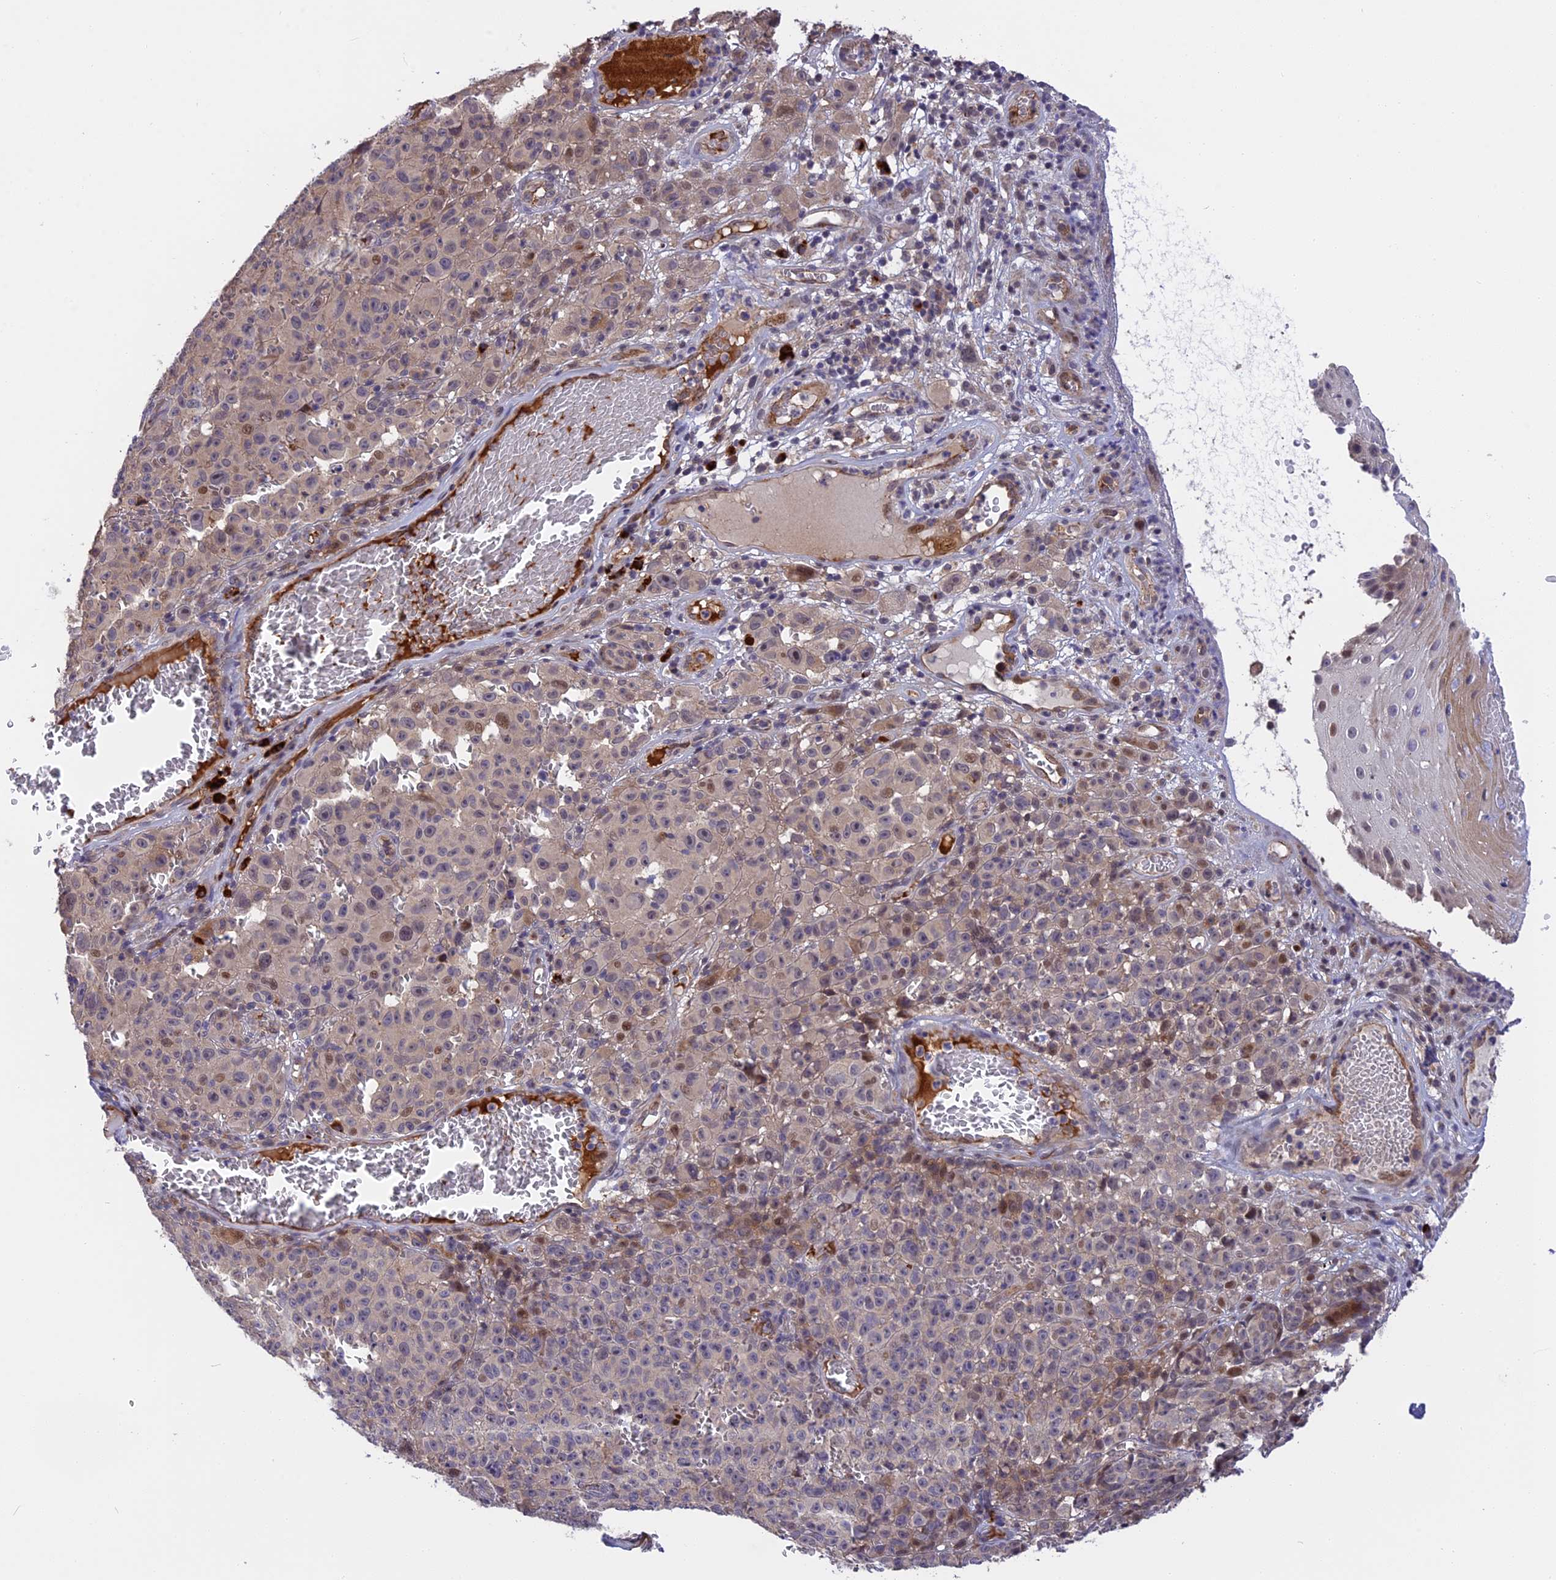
{"staining": {"intensity": "weak", "quantity": "<25%", "location": "nuclear"}, "tissue": "melanoma", "cell_type": "Tumor cells", "image_type": "cancer", "snomed": [{"axis": "morphology", "description": "Malignant melanoma, NOS"}, {"axis": "topography", "description": "Skin"}], "caption": "DAB immunohistochemical staining of human melanoma displays no significant staining in tumor cells.", "gene": "MFSD2A", "patient": {"sex": "female", "age": 82}}